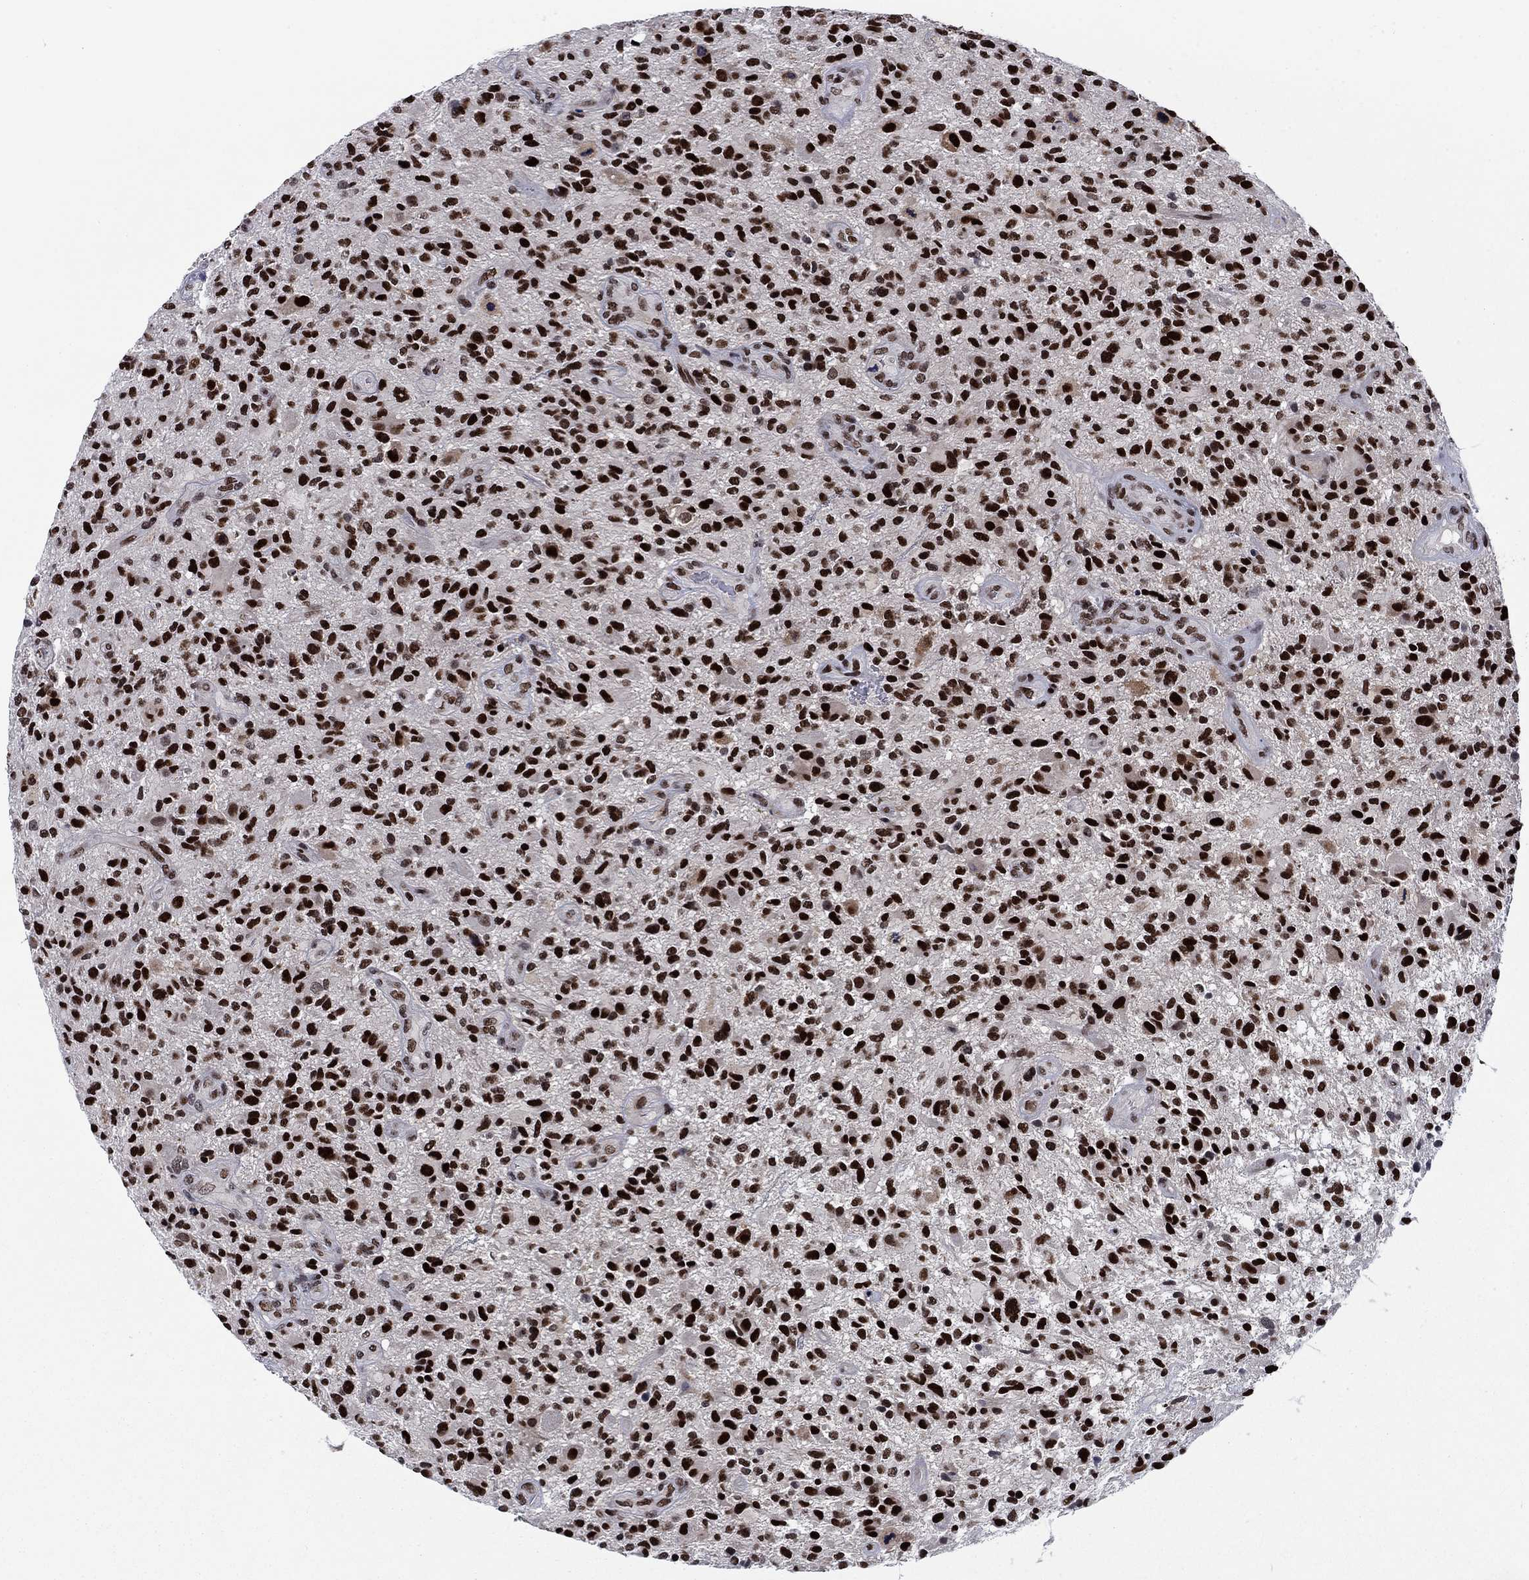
{"staining": {"intensity": "strong", "quantity": ">75%", "location": "nuclear"}, "tissue": "glioma", "cell_type": "Tumor cells", "image_type": "cancer", "snomed": [{"axis": "morphology", "description": "Glioma, malignant, High grade"}, {"axis": "topography", "description": "Brain"}], "caption": "A high amount of strong nuclear expression is present in approximately >75% of tumor cells in glioma tissue. Using DAB (3,3'-diaminobenzidine) (brown) and hematoxylin (blue) stains, captured at high magnification using brightfield microscopy.", "gene": "RPRD1B", "patient": {"sex": "male", "age": 47}}